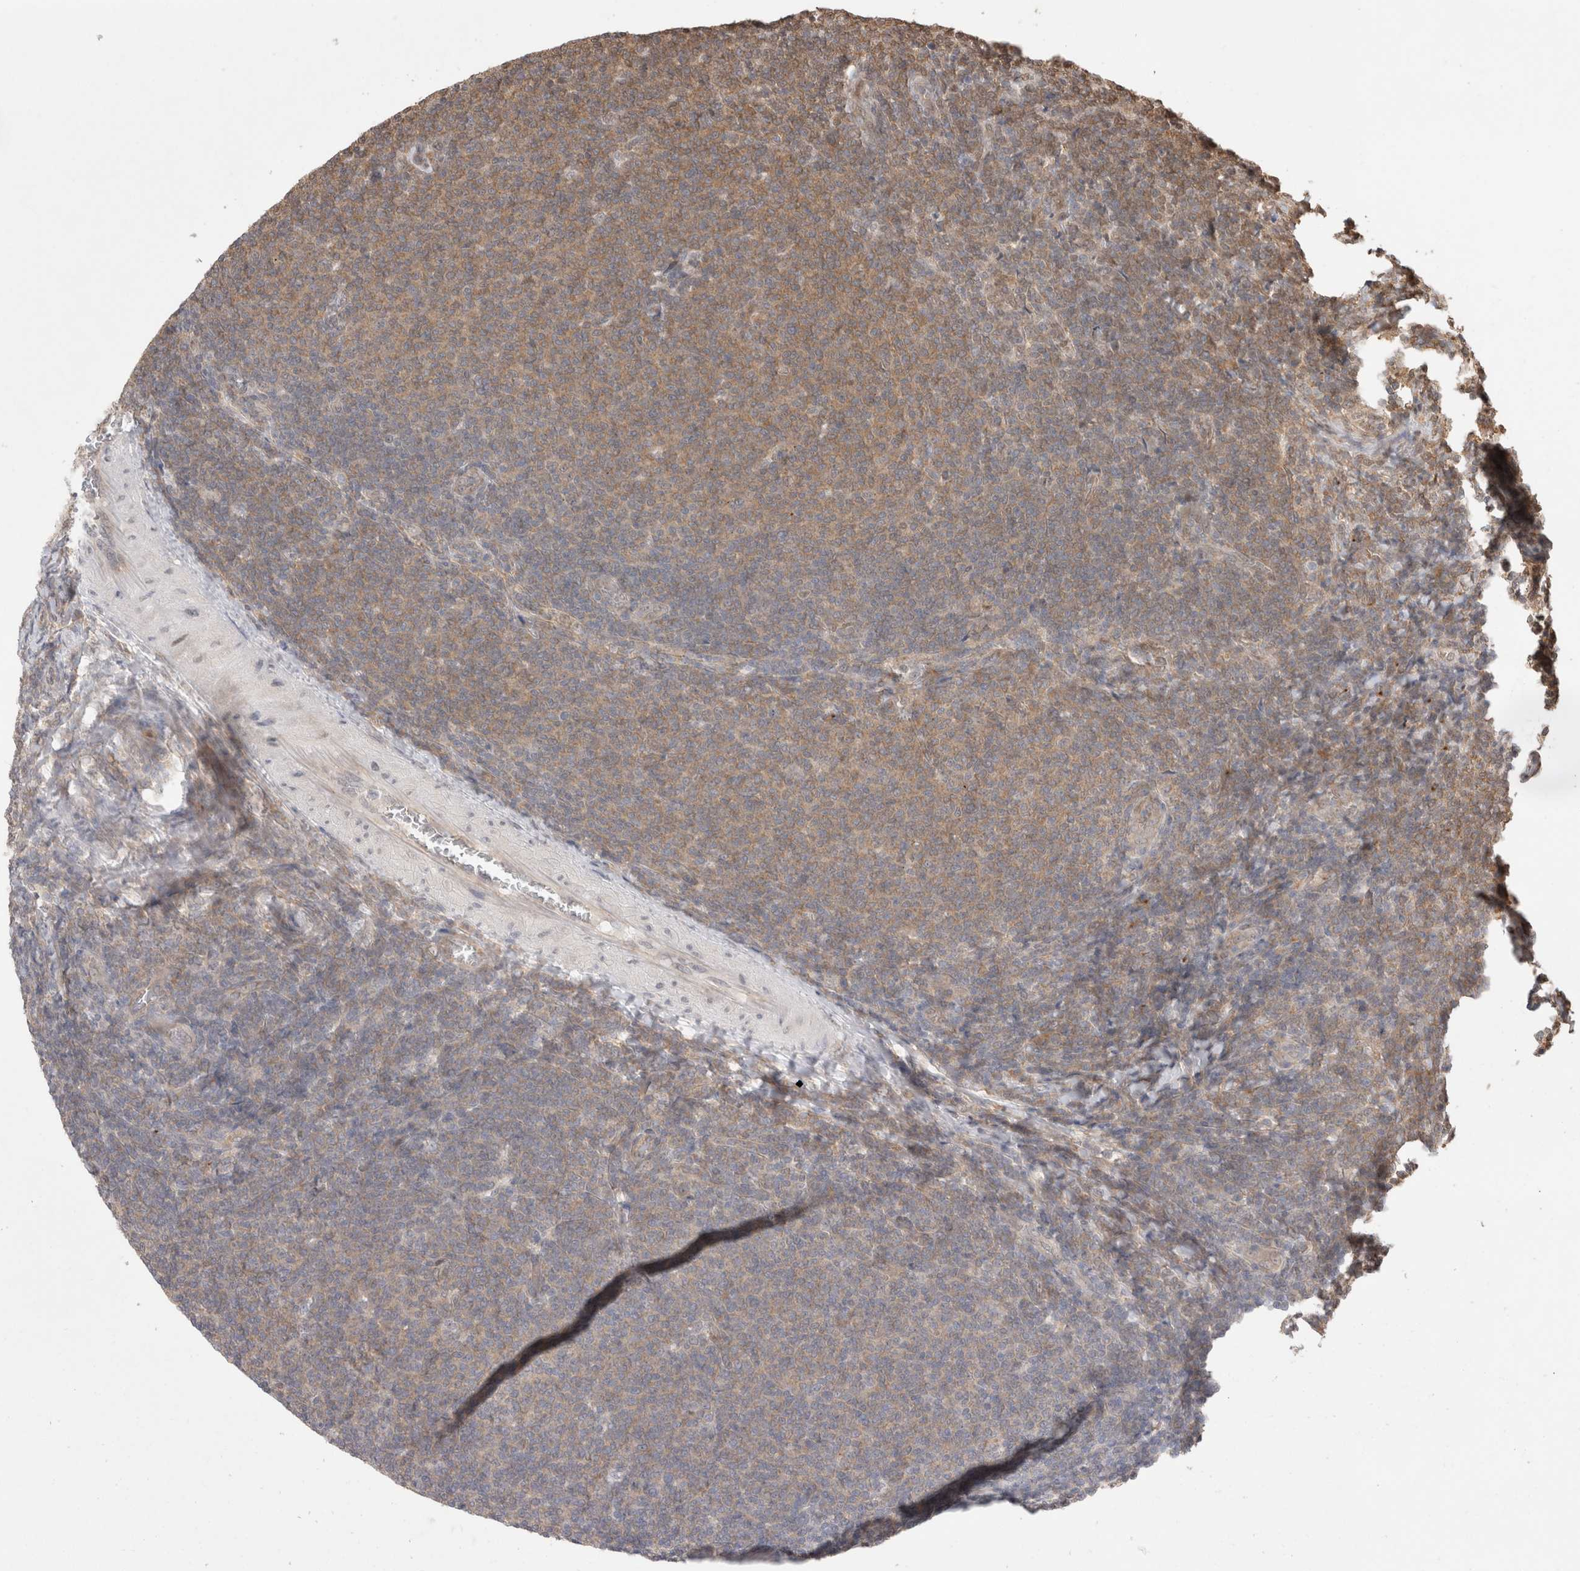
{"staining": {"intensity": "weak", "quantity": "25%-75%", "location": "cytoplasmic/membranous"}, "tissue": "lymphoma", "cell_type": "Tumor cells", "image_type": "cancer", "snomed": [{"axis": "morphology", "description": "Malignant lymphoma, non-Hodgkin's type, Low grade"}, {"axis": "topography", "description": "Lymph node"}], "caption": "IHC photomicrograph of neoplastic tissue: human lymphoma stained using immunohistochemistry displays low levels of weak protein expression localized specifically in the cytoplasmic/membranous of tumor cells, appearing as a cytoplasmic/membranous brown color.", "gene": "WIPF2", "patient": {"sex": "male", "age": 66}}